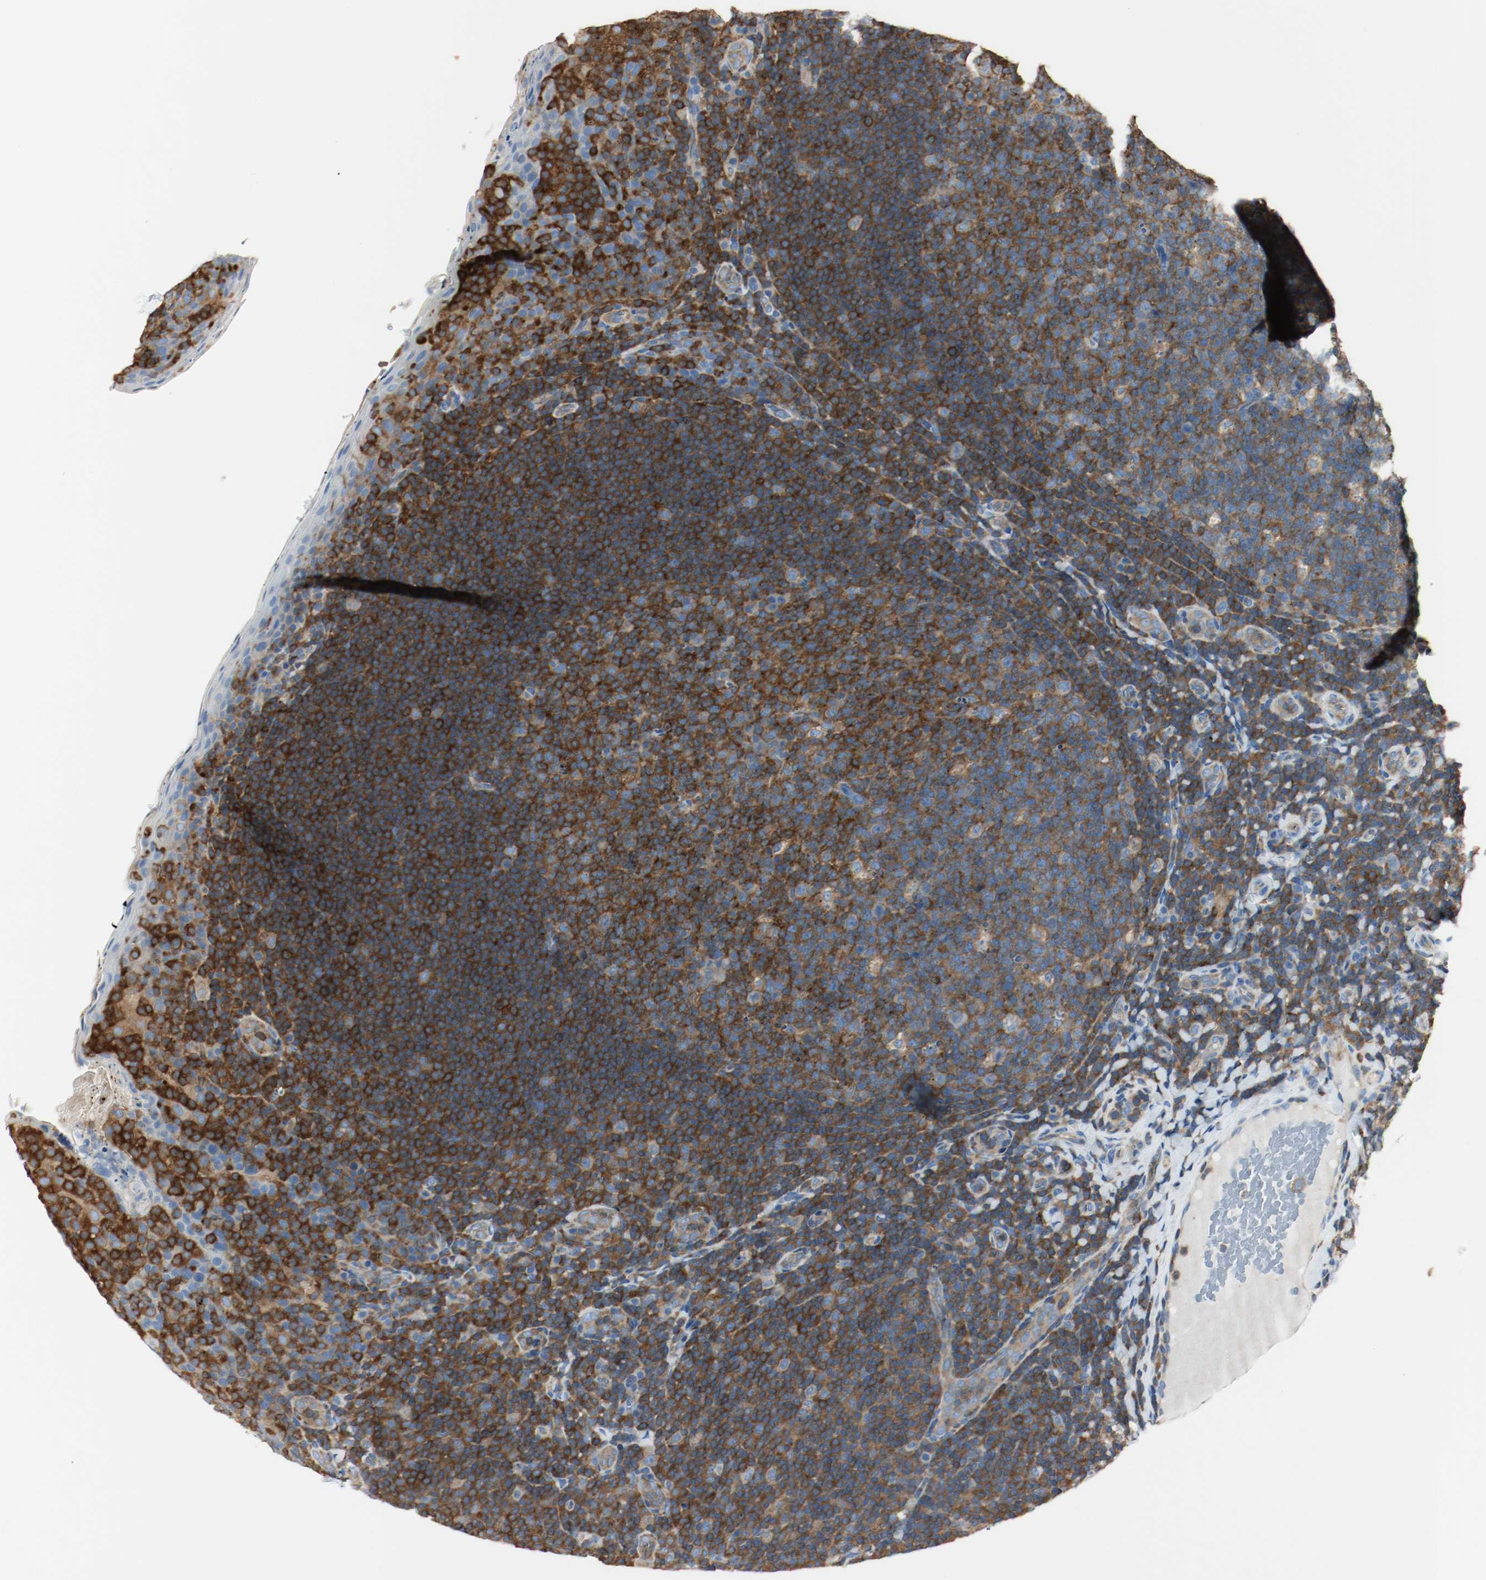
{"staining": {"intensity": "strong", "quantity": ">75%", "location": "cytoplasmic/membranous"}, "tissue": "tonsil", "cell_type": "Germinal center cells", "image_type": "normal", "snomed": [{"axis": "morphology", "description": "Normal tissue, NOS"}, {"axis": "topography", "description": "Tonsil"}], "caption": "An IHC micrograph of unremarkable tissue is shown. Protein staining in brown shows strong cytoplasmic/membranous positivity in tonsil within germinal center cells. Nuclei are stained in blue.", "gene": "ARPC1B", "patient": {"sex": "male", "age": 17}}